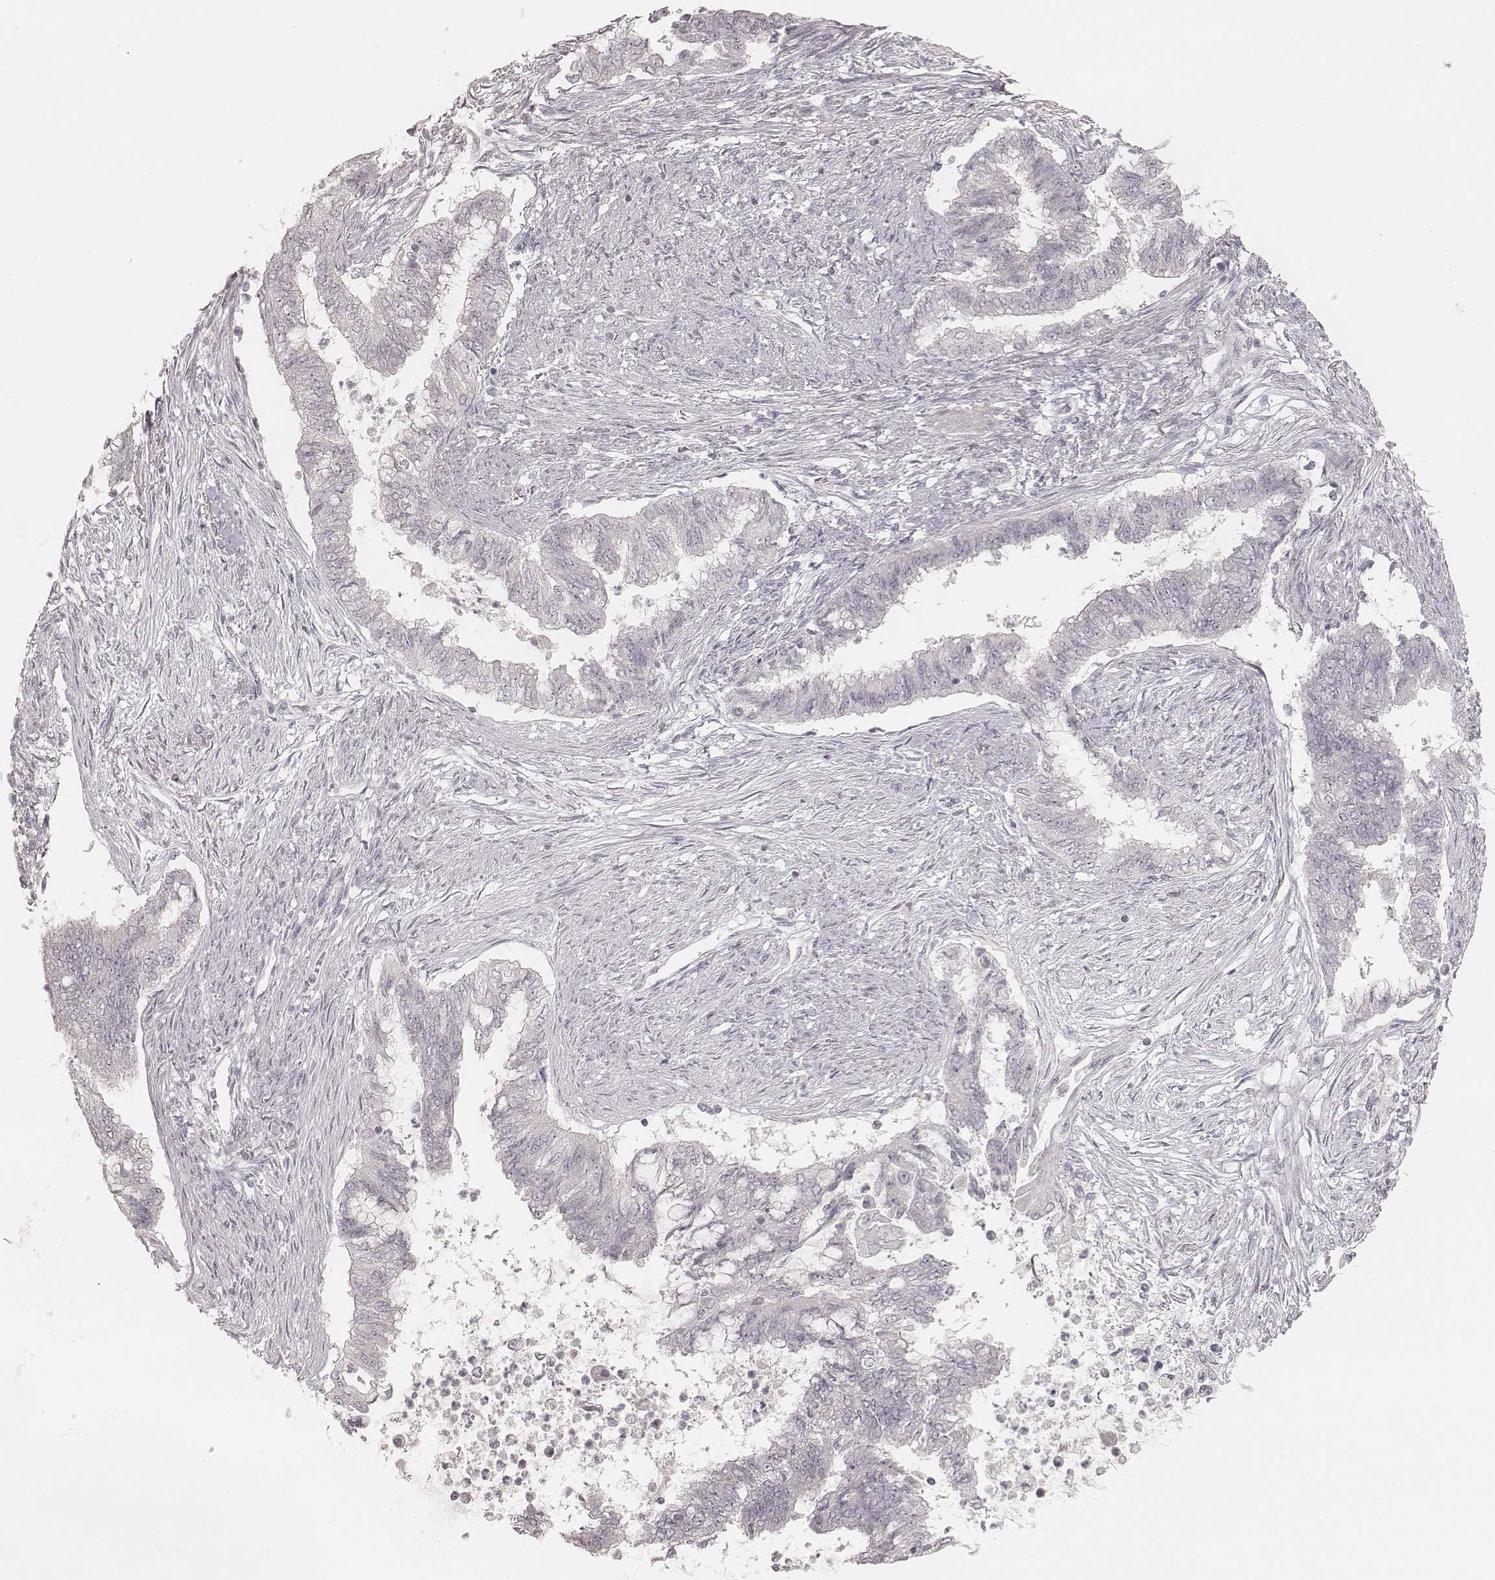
{"staining": {"intensity": "negative", "quantity": "none", "location": "none"}, "tissue": "endometrial cancer", "cell_type": "Tumor cells", "image_type": "cancer", "snomed": [{"axis": "morphology", "description": "Adenocarcinoma, NOS"}, {"axis": "topography", "description": "Endometrium"}], "caption": "There is no significant staining in tumor cells of endometrial adenocarcinoma.", "gene": "ACACB", "patient": {"sex": "female", "age": 65}}